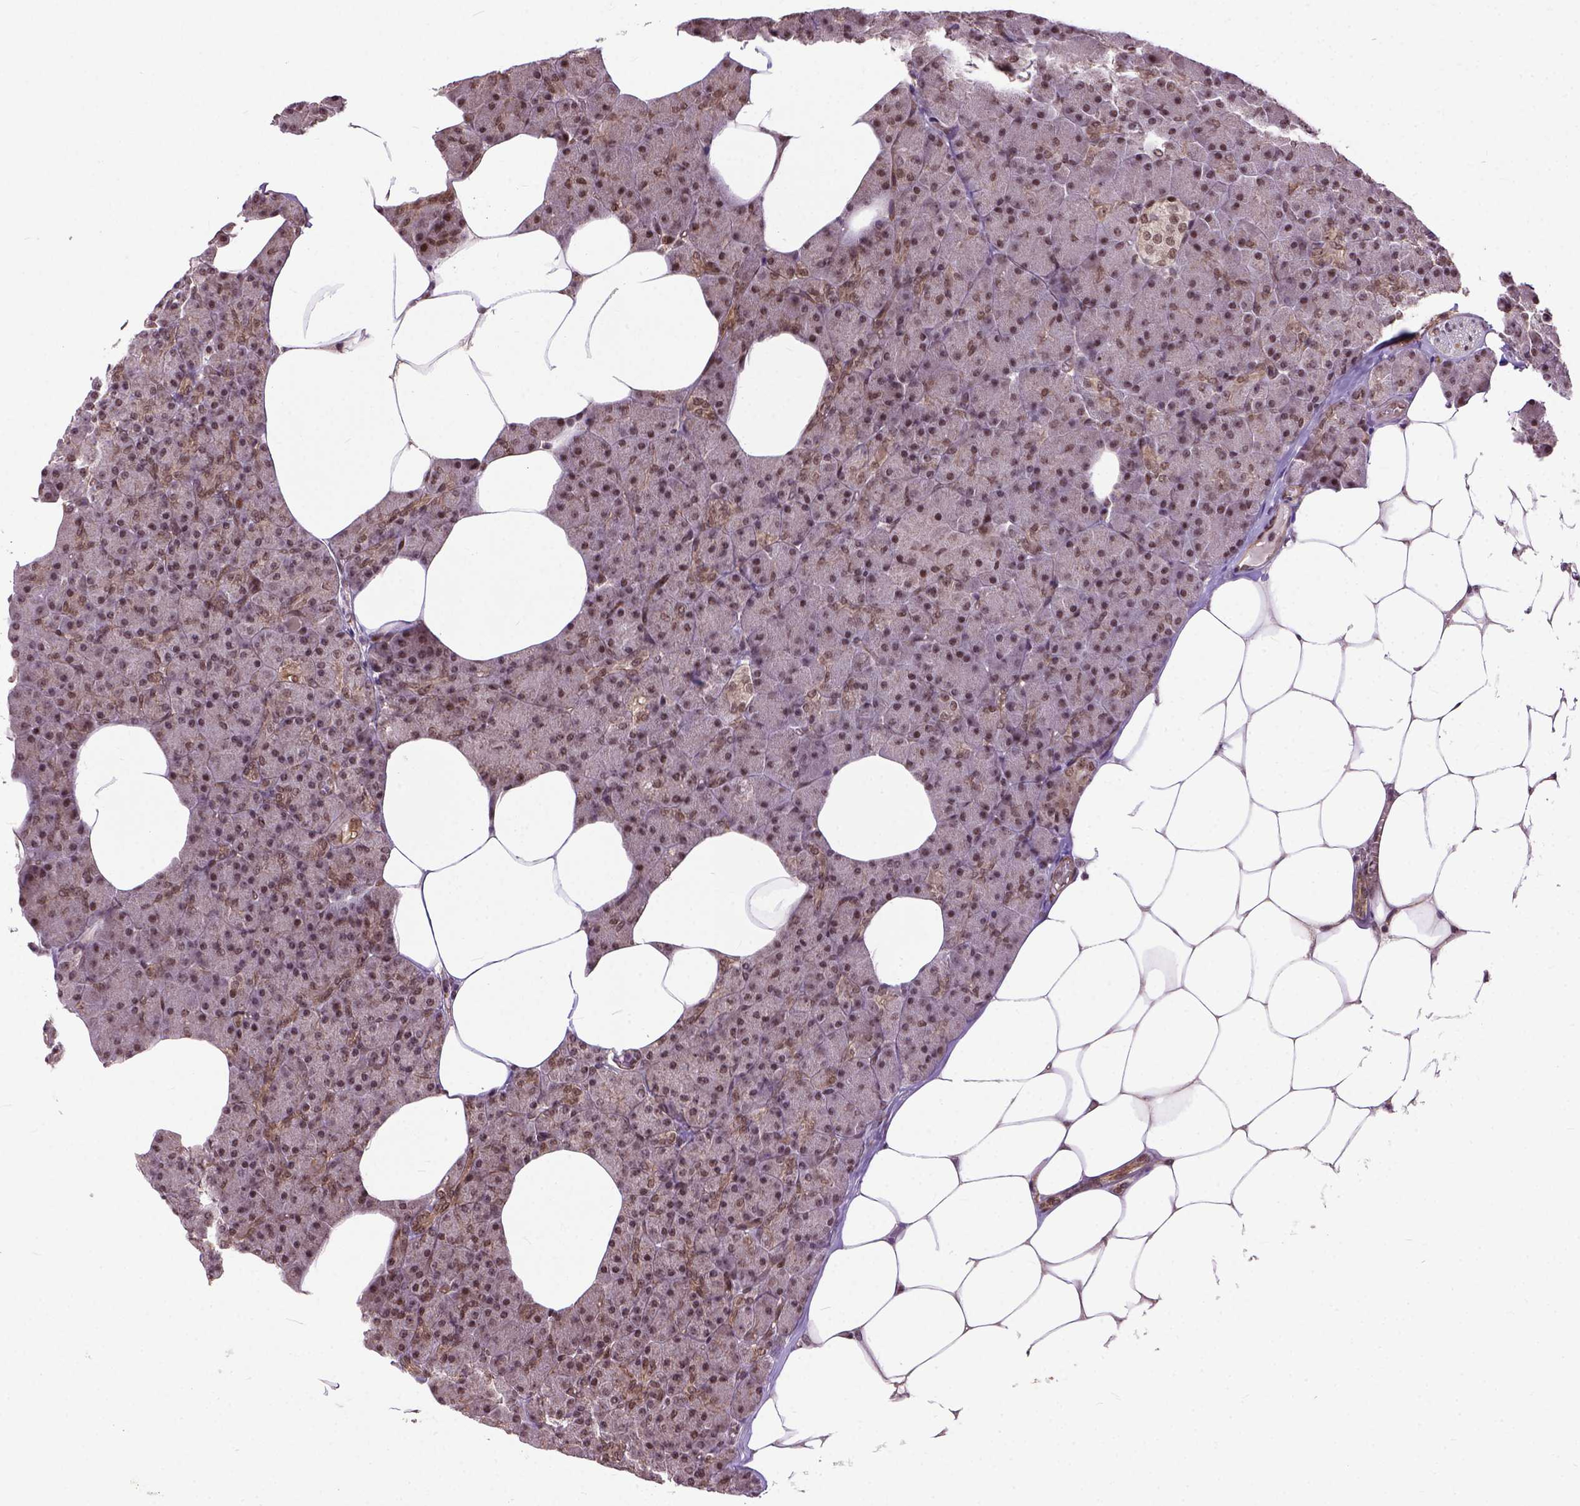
{"staining": {"intensity": "strong", "quantity": ">75%", "location": "nuclear"}, "tissue": "pancreas", "cell_type": "Exocrine glandular cells", "image_type": "normal", "snomed": [{"axis": "morphology", "description": "Normal tissue, NOS"}, {"axis": "topography", "description": "Pancreas"}], "caption": "Immunohistochemical staining of unremarkable human pancreas reveals >75% levels of strong nuclear protein positivity in approximately >75% of exocrine glandular cells. The staining was performed using DAB (3,3'-diaminobenzidine), with brown indicating positive protein expression. Nuclei are stained blue with hematoxylin.", "gene": "ZNF630", "patient": {"sex": "female", "age": 45}}